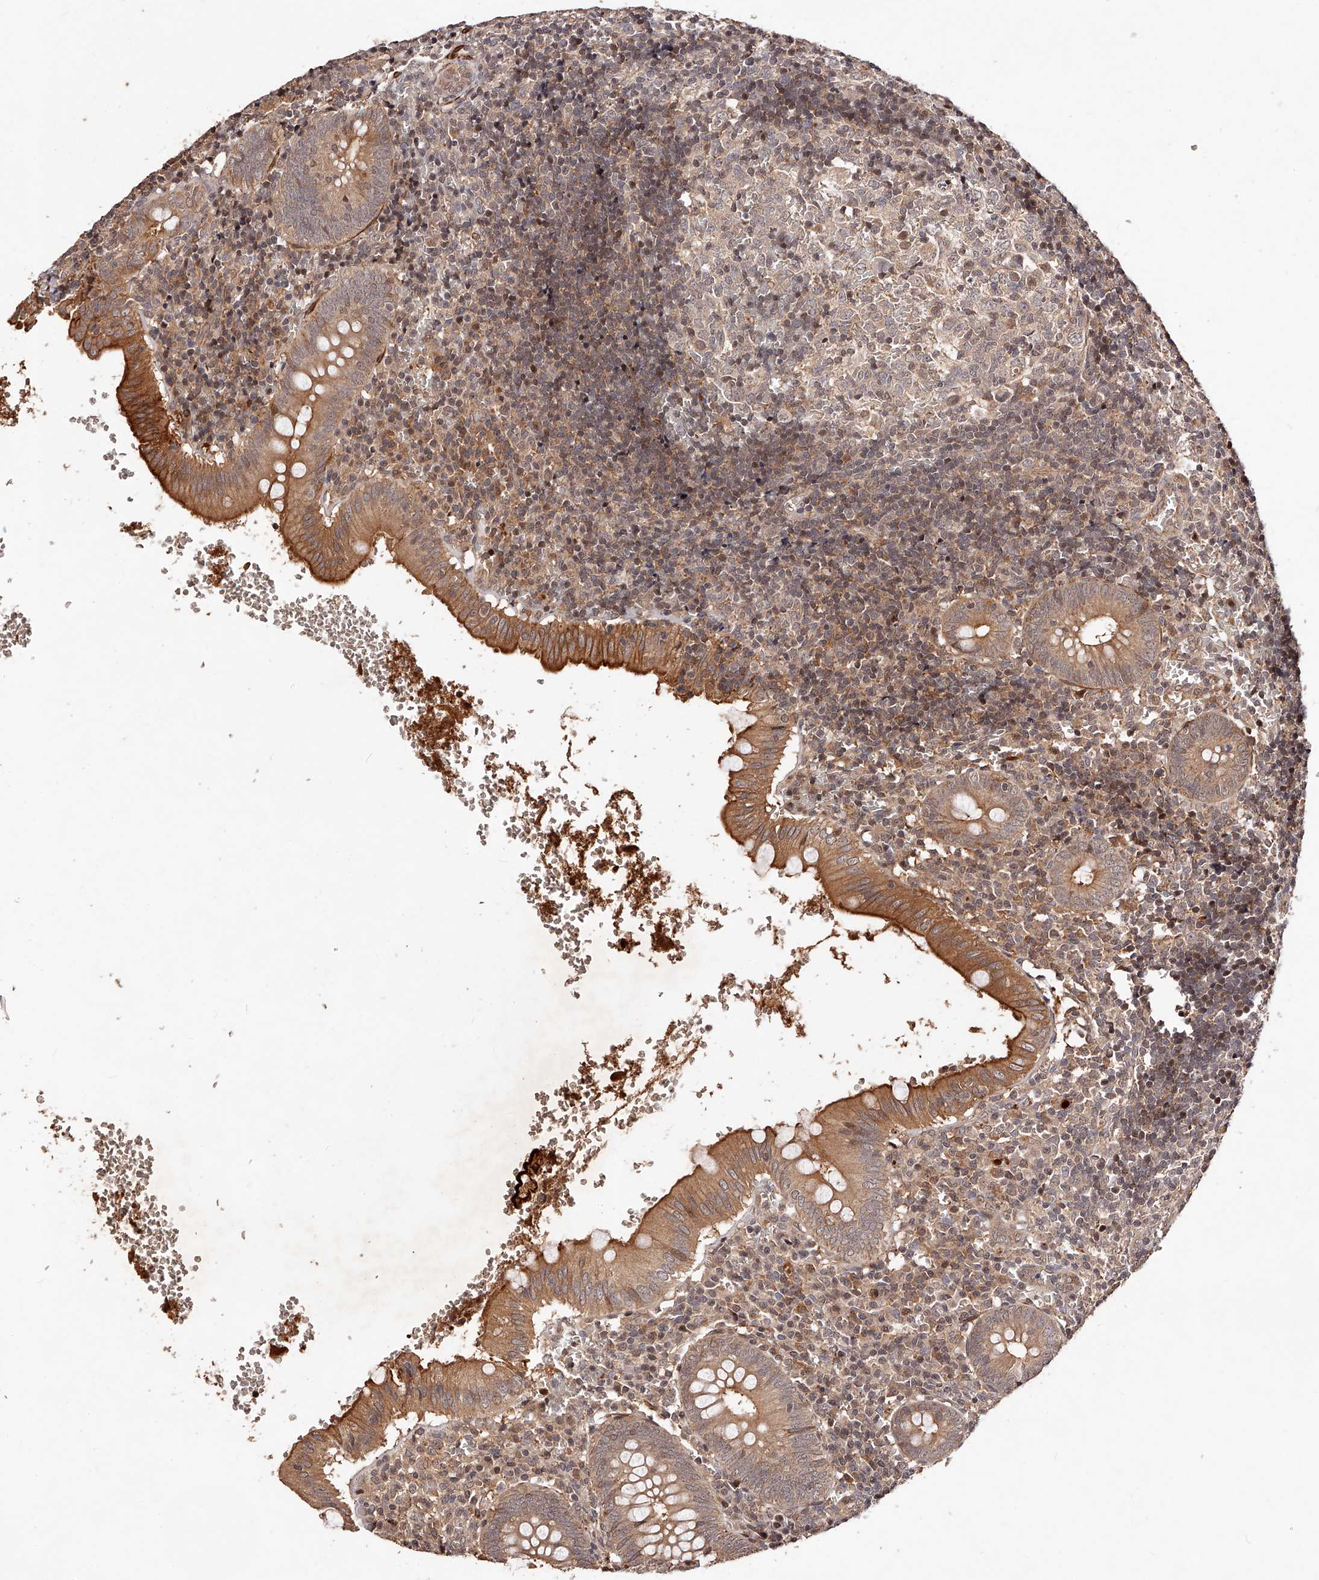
{"staining": {"intensity": "strong", "quantity": ">75%", "location": "cytoplasmic/membranous"}, "tissue": "appendix", "cell_type": "Glandular cells", "image_type": "normal", "snomed": [{"axis": "morphology", "description": "Normal tissue, NOS"}, {"axis": "topography", "description": "Appendix"}], "caption": "This histopathology image displays immunohistochemistry staining of unremarkable human appendix, with high strong cytoplasmic/membranous expression in about >75% of glandular cells.", "gene": "CUL7", "patient": {"sex": "male", "age": 8}}